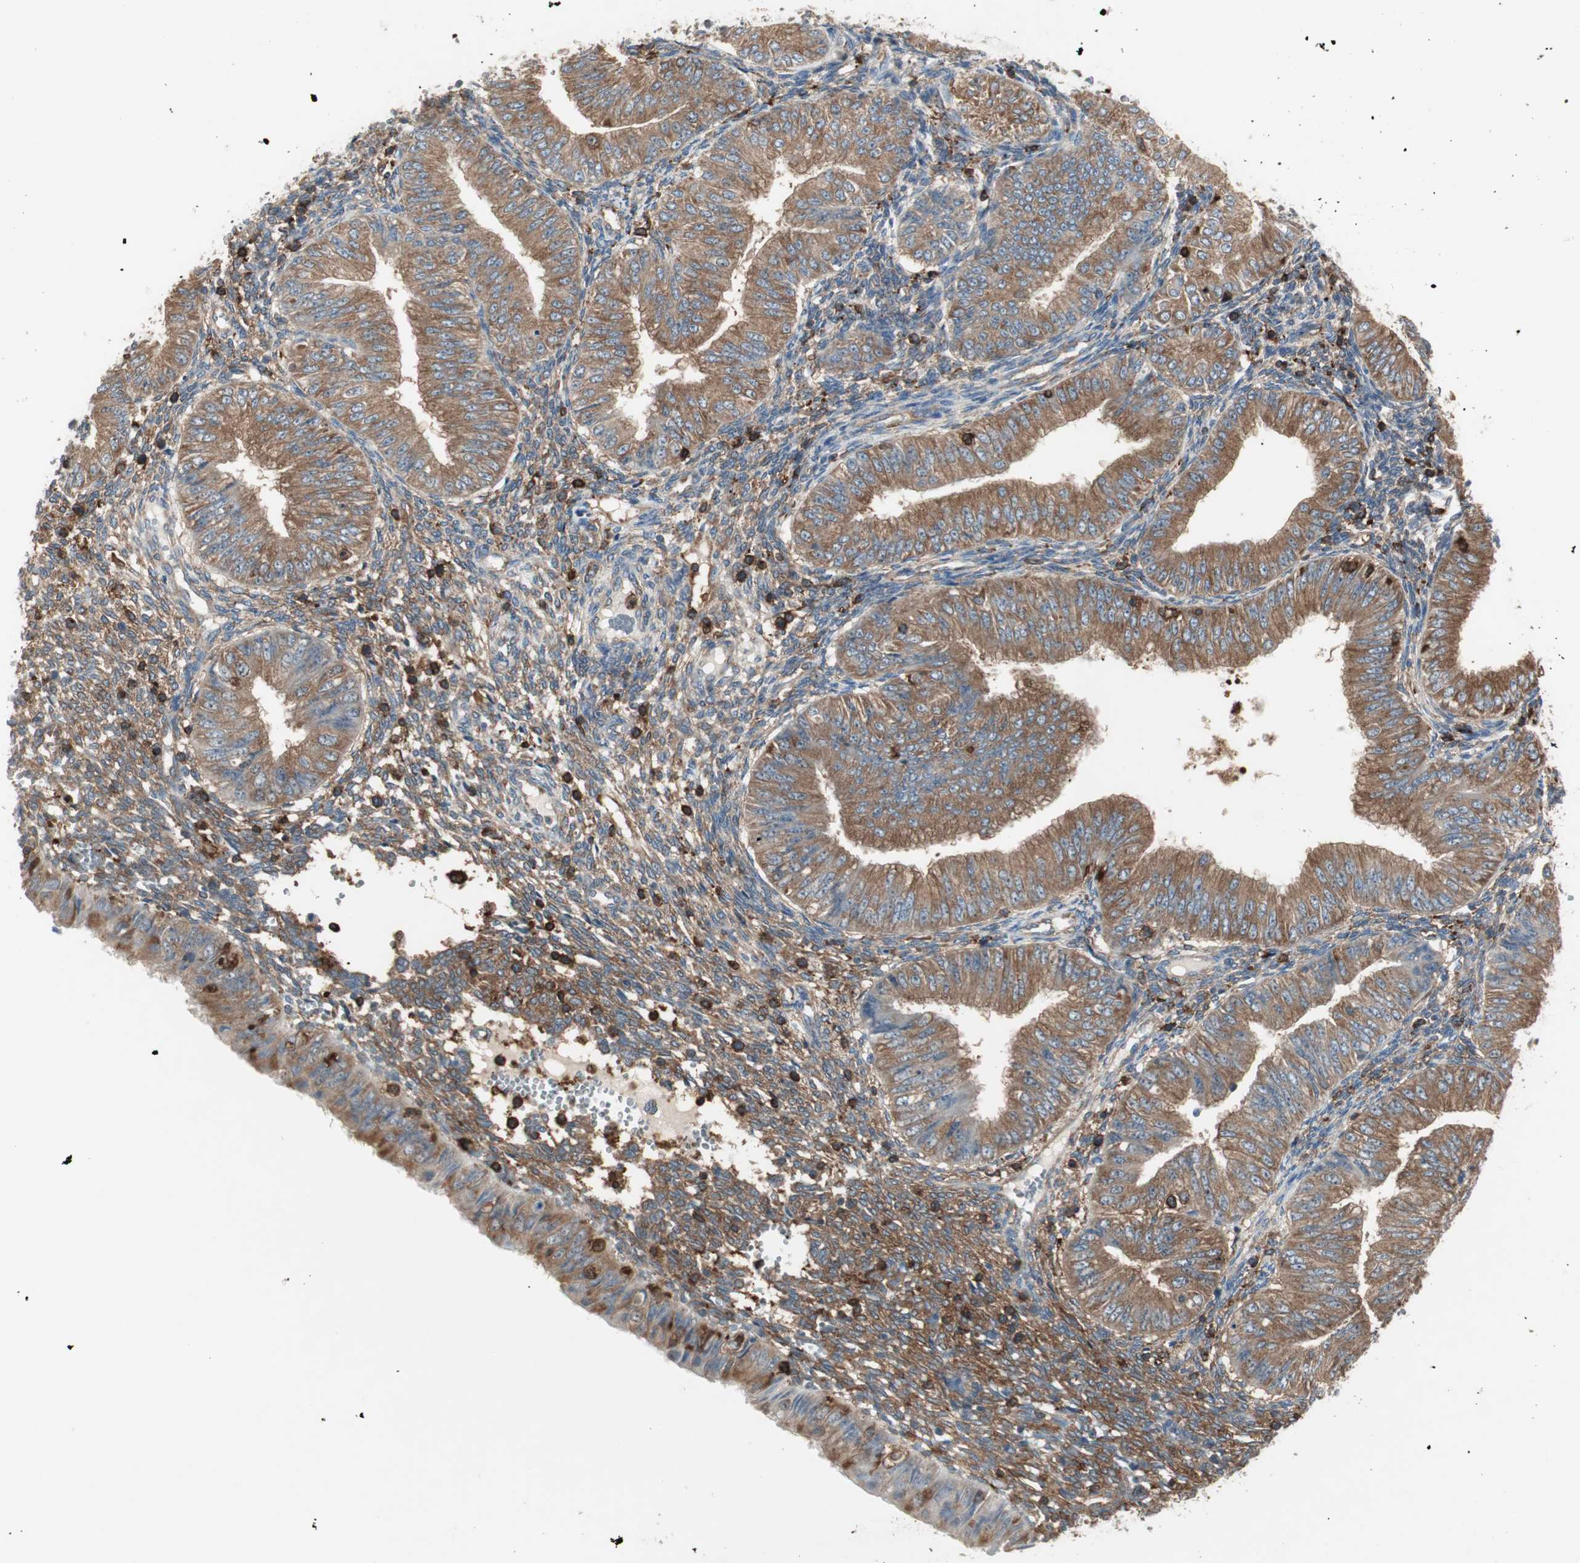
{"staining": {"intensity": "moderate", "quantity": ">75%", "location": "cytoplasmic/membranous"}, "tissue": "endometrial cancer", "cell_type": "Tumor cells", "image_type": "cancer", "snomed": [{"axis": "morphology", "description": "Normal tissue, NOS"}, {"axis": "morphology", "description": "Adenocarcinoma, NOS"}, {"axis": "topography", "description": "Endometrium"}], "caption": "Immunohistochemical staining of human endometrial cancer (adenocarcinoma) exhibits moderate cytoplasmic/membranous protein expression in about >75% of tumor cells.", "gene": "MMP3", "patient": {"sex": "female", "age": 53}}